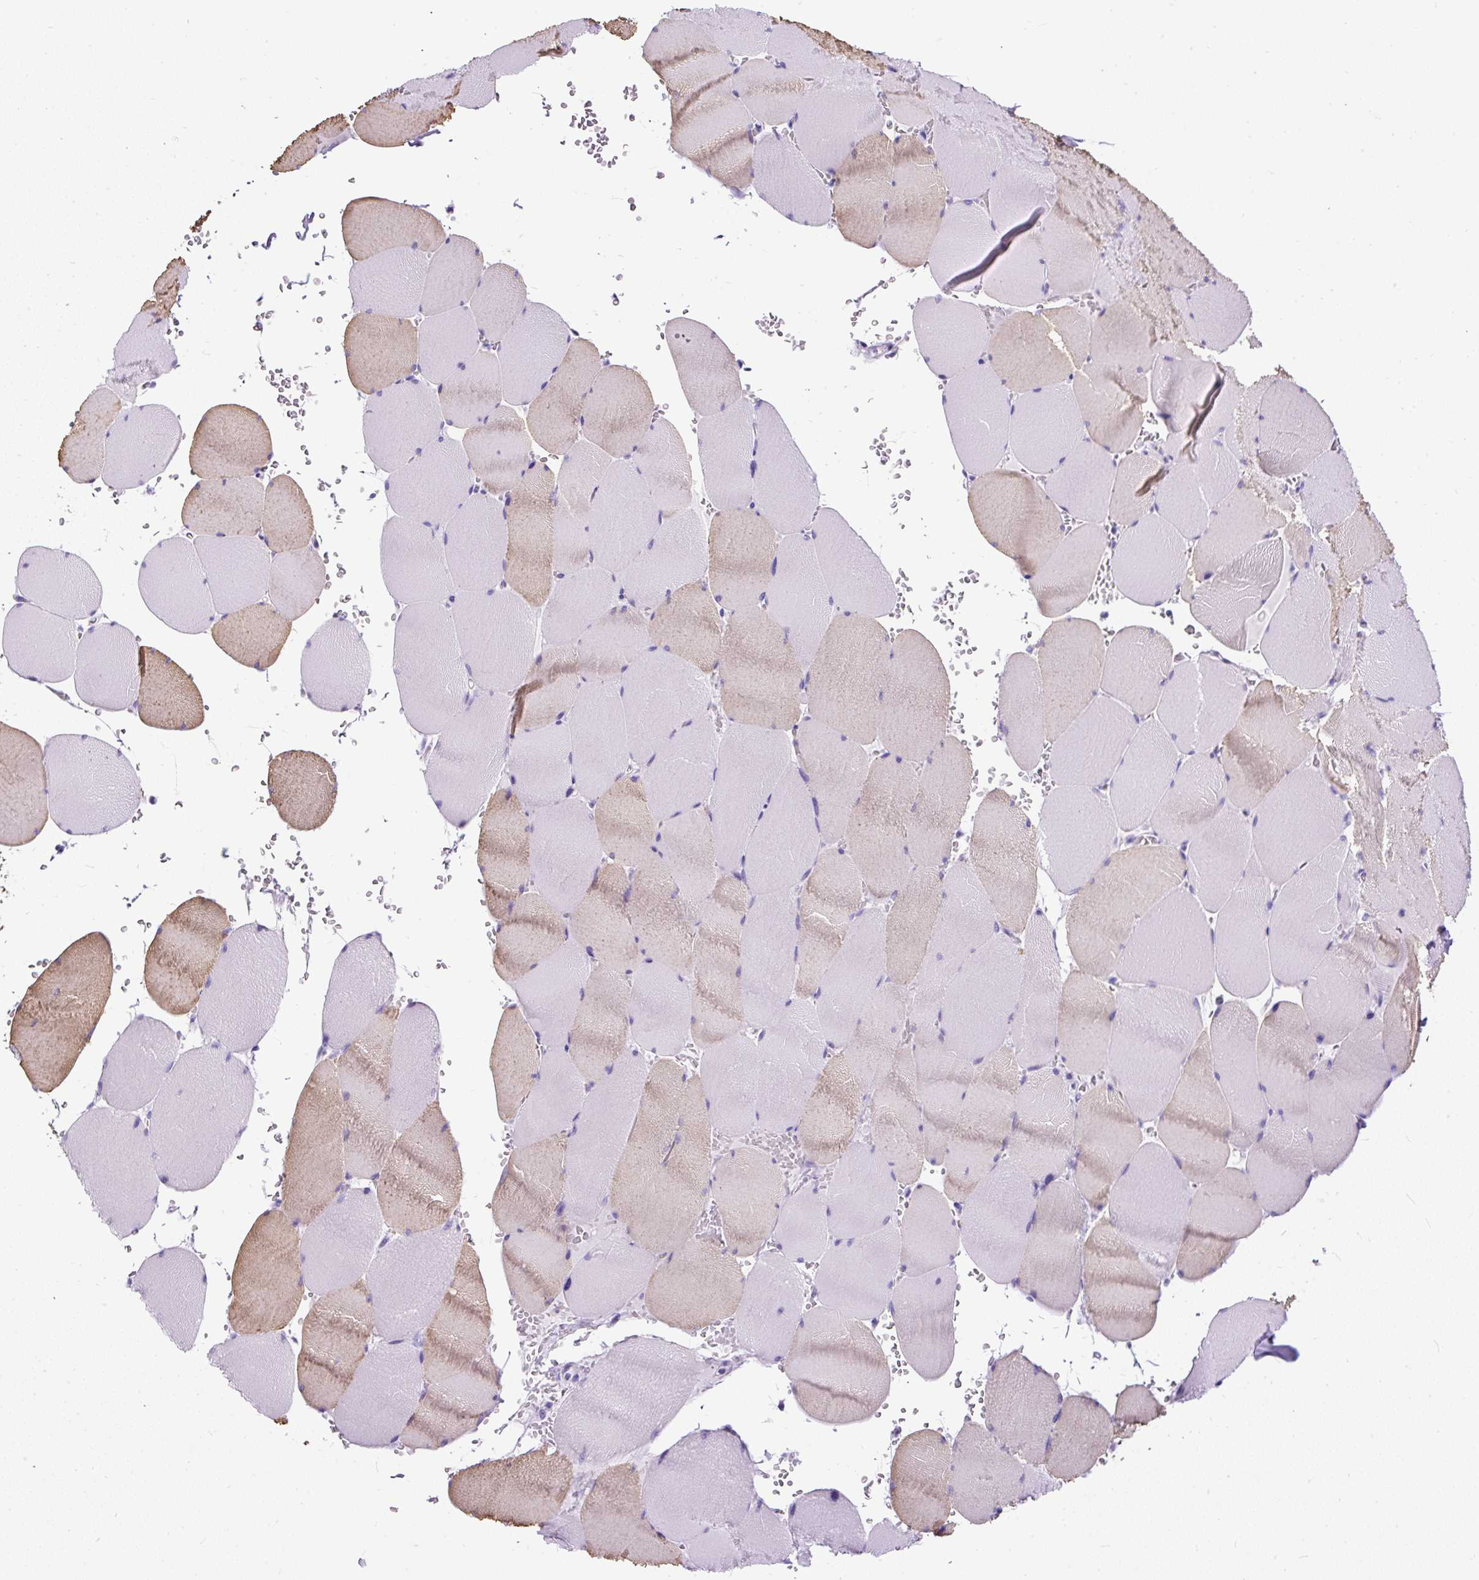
{"staining": {"intensity": "weak", "quantity": "25%-75%", "location": "cytoplasmic/membranous"}, "tissue": "skeletal muscle", "cell_type": "Myocytes", "image_type": "normal", "snomed": [{"axis": "morphology", "description": "Normal tissue, NOS"}, {"axis": "topography", "description": "Skeletal muscle"}, {"axis": "topography", "description": "Head-Neck"}], "caption": "IHC histopathology image of normal skeletal muscle: human skeletal muscle stained using immunohistochemistry (IHC) shows low levels of weak protein expression localized specifically in the cytoplasmic/membranous of myocytes, appearing as a cytoplasmic/membranous brown color.", "gene": "PDIA2", "patient": {"sex": "male", "age": 66}}